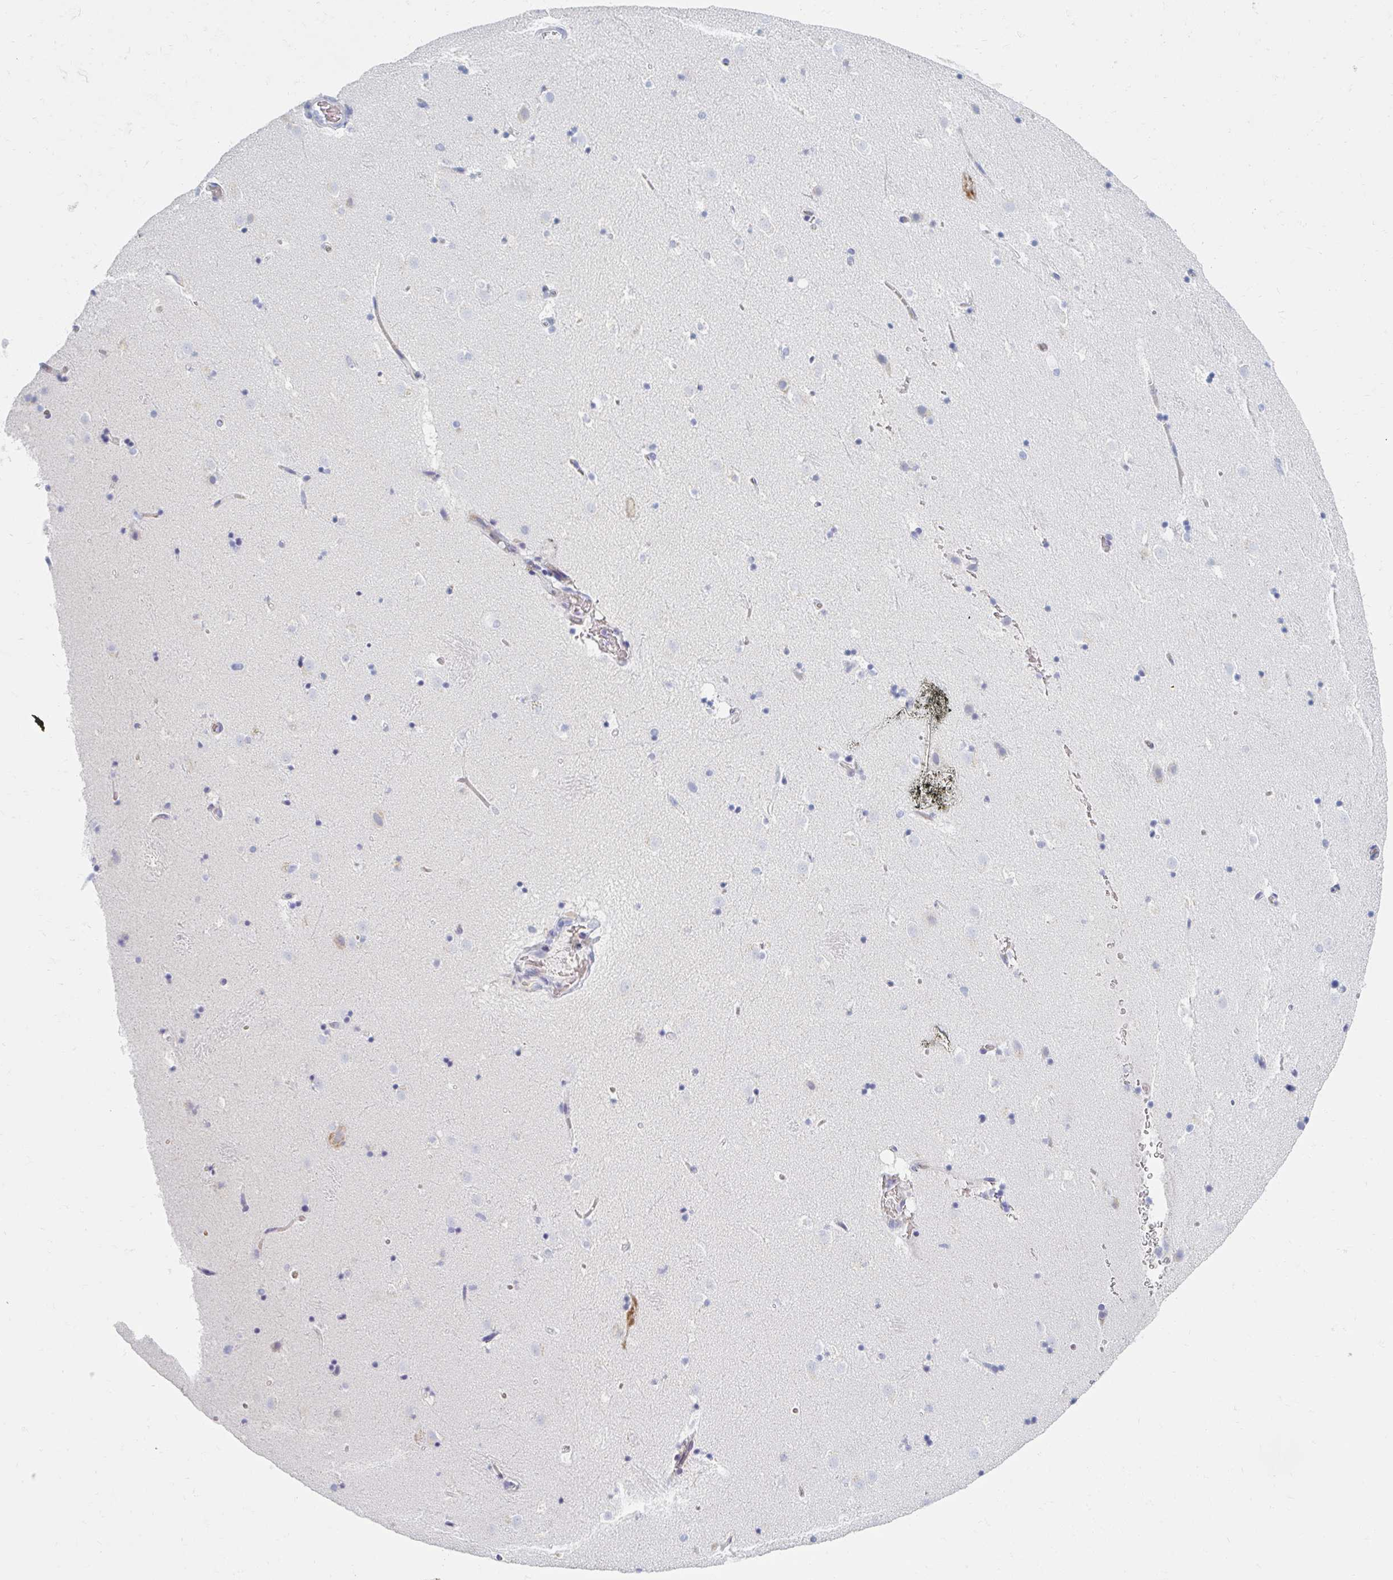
{"staining": {"intensity": "negative", "quantity": "none", "location": "none"}, "tissue": "caudate", "cell_type": "Glial cells", "image_type": "normal", "snomed": [{"axis": "morphology", "description": "Normal tissue, NOS"}, {"axis": "topography", "description": "Lateral ventricle wall"}], "caption": "Protein analysis of benign caudate shows no significant staining in glial cells.", "gene": "MYLK2", "patient": {"sex": "male", "age": 37}}